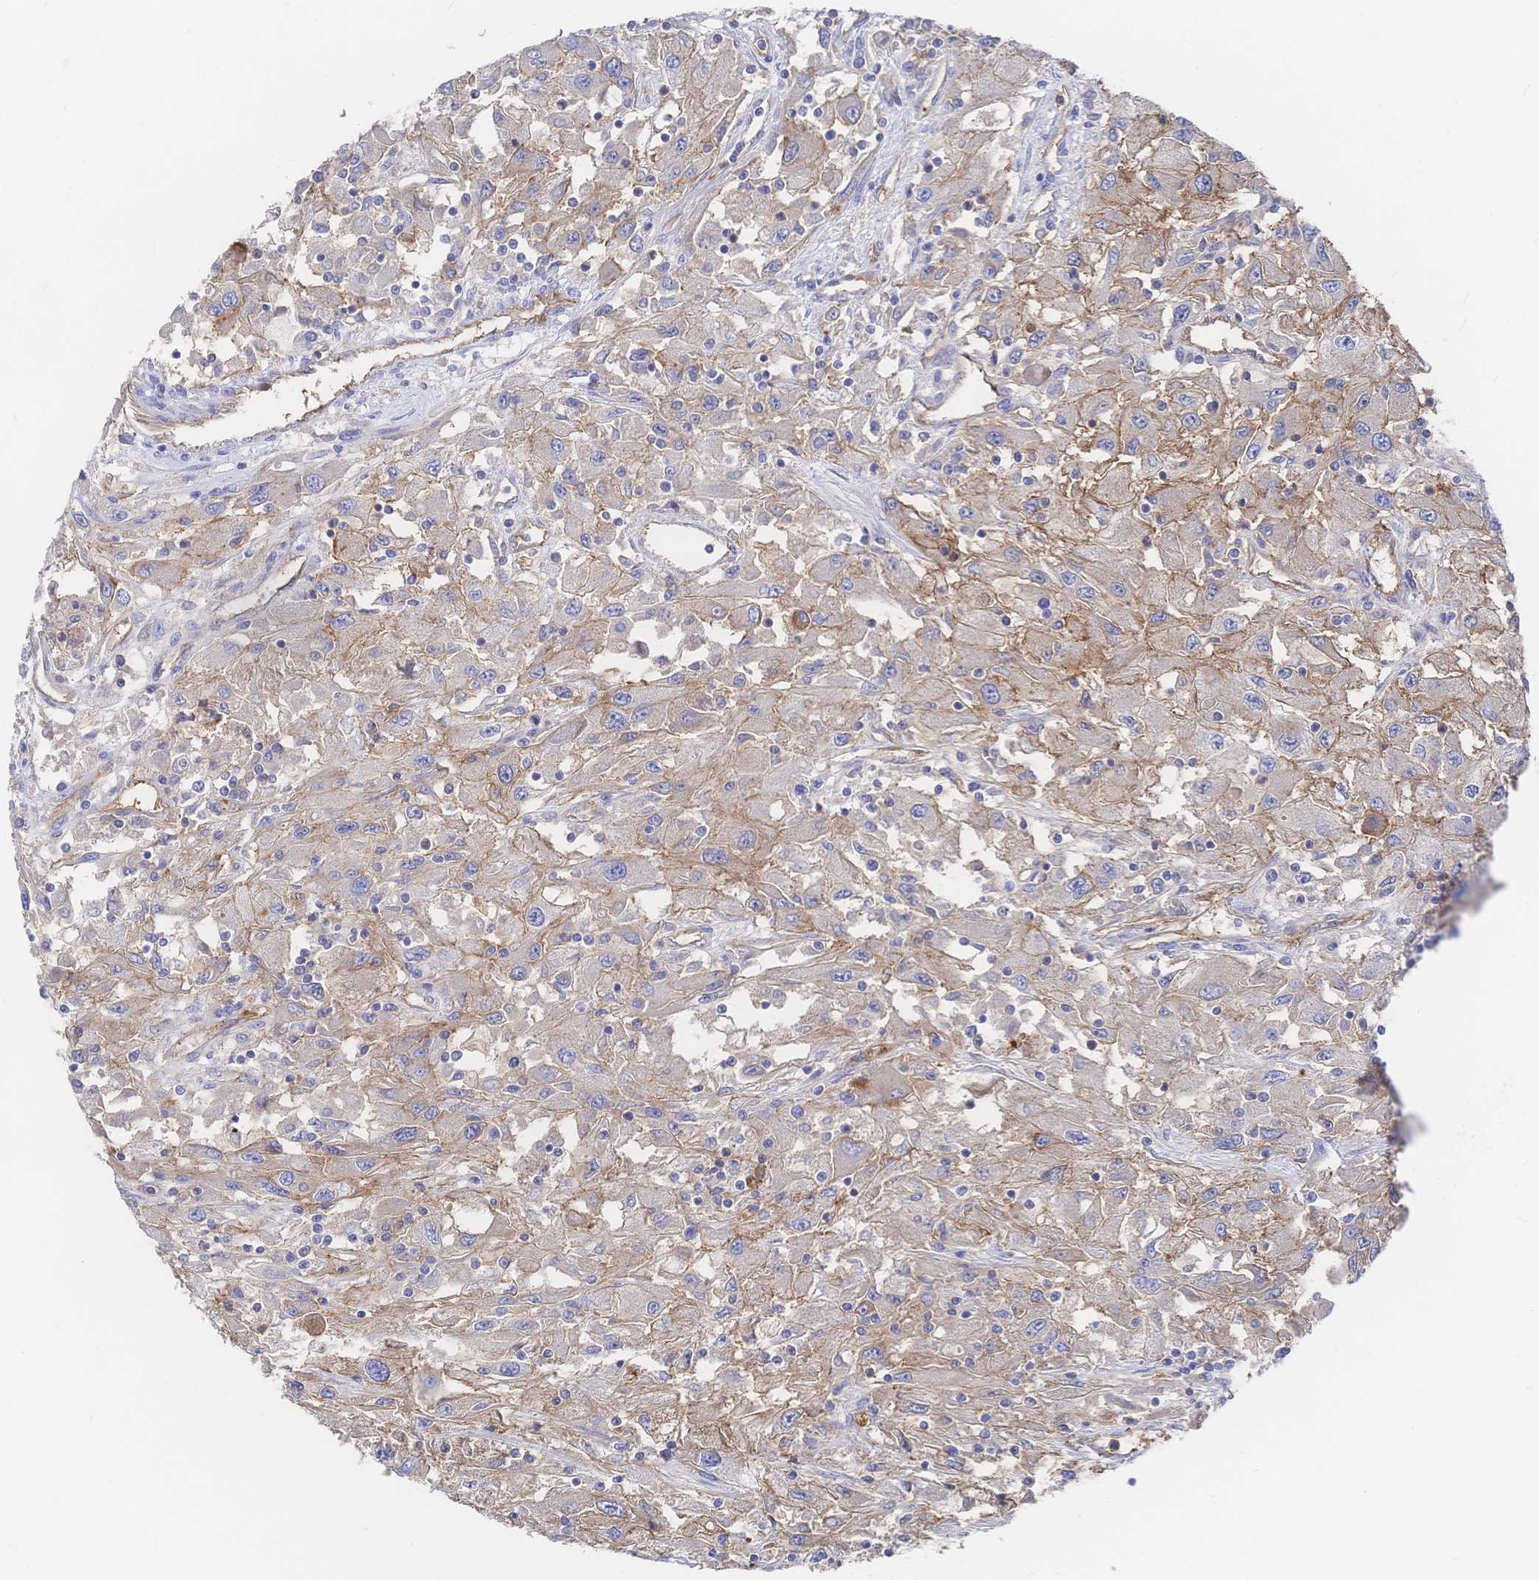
{"staining": {"intensity": "weak", "quantity": "25%-75%", "location": "cytoplasmic/membranous"}, "tissue": "renal cancer", "cell_type": "Tumor cells", "image_type": "cancer", "snomed": [{"axis": "morphology", "description": "Adenocarcinoma, NOS"}, {"axis": "topography", "description": "Kidney"}], "caption": "Renal cancer stained with DAB (3,3'-diaminobenzidine) immunohistochemistry shows low levels of weak cytoplasmic/membranous expression in approximately 25%-75% of tumor cells. The protein is stained brown, and the nuclei are stained in blue (DAB IHC with brightfield microscopy, high magnification).", "gene": "F11R", "patient": {"sex": "female", "age": 67}}